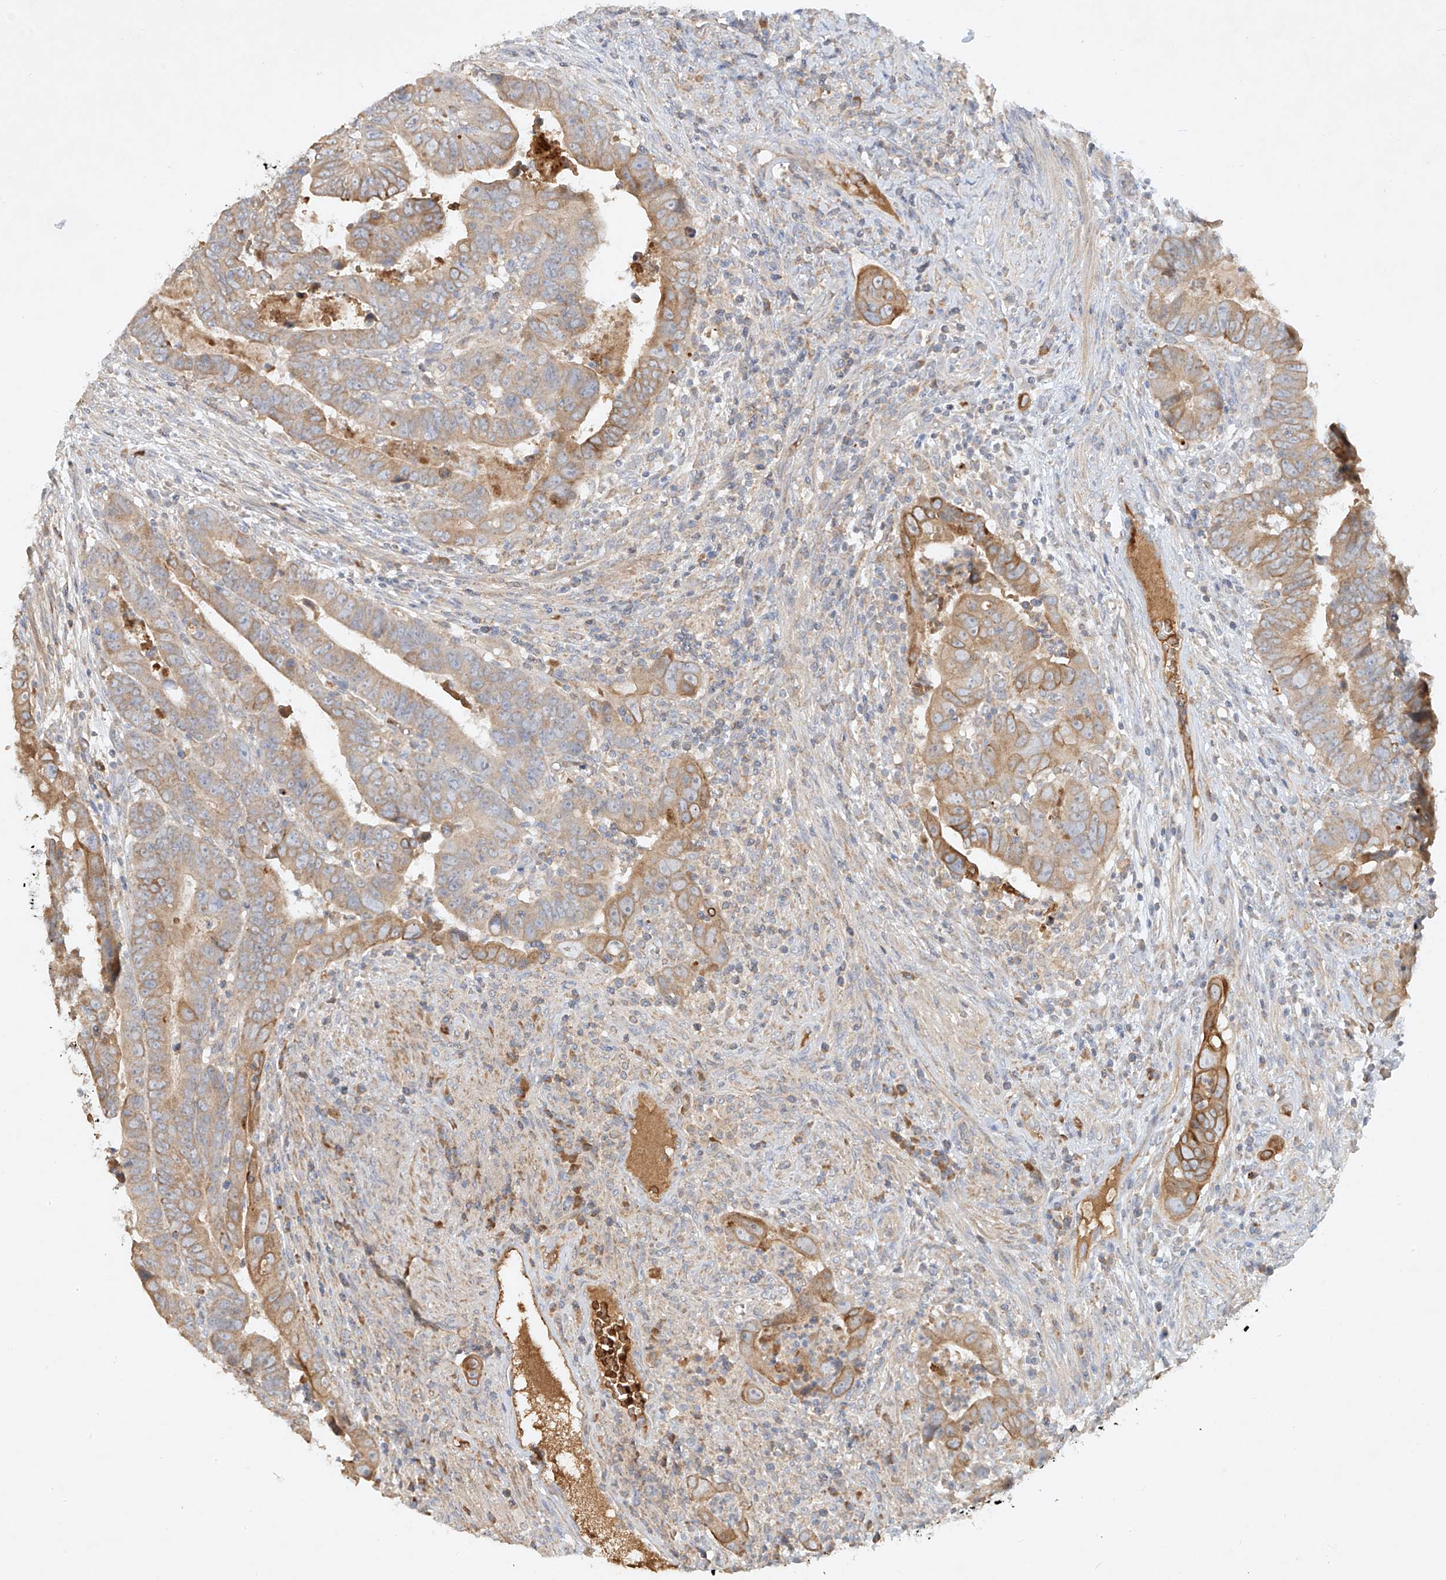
{"staining": {"intensity": "weak", "quantity": ">75%", "location": "cytoplasmic/membranous"}, "tissue": "colorectal cancer", "cell_type": "Tumor cells", "image_type": "cancer", "snomed": [{"axis": "morphology", "description": "Normal tissue, NOS"}, {"axis": "morphology", "description": "Adenocarcinoma, NOS"}, {"axis": "topography", "description": "Rectum"}], "caption": "Colorectal cancer stained with a brown dye shows weak cytoplasmic/membranous positive positivity in approximately >75% of tumor cells.", "gene": "KPNA7", "patient": {"sex": "female", "age": 65}}